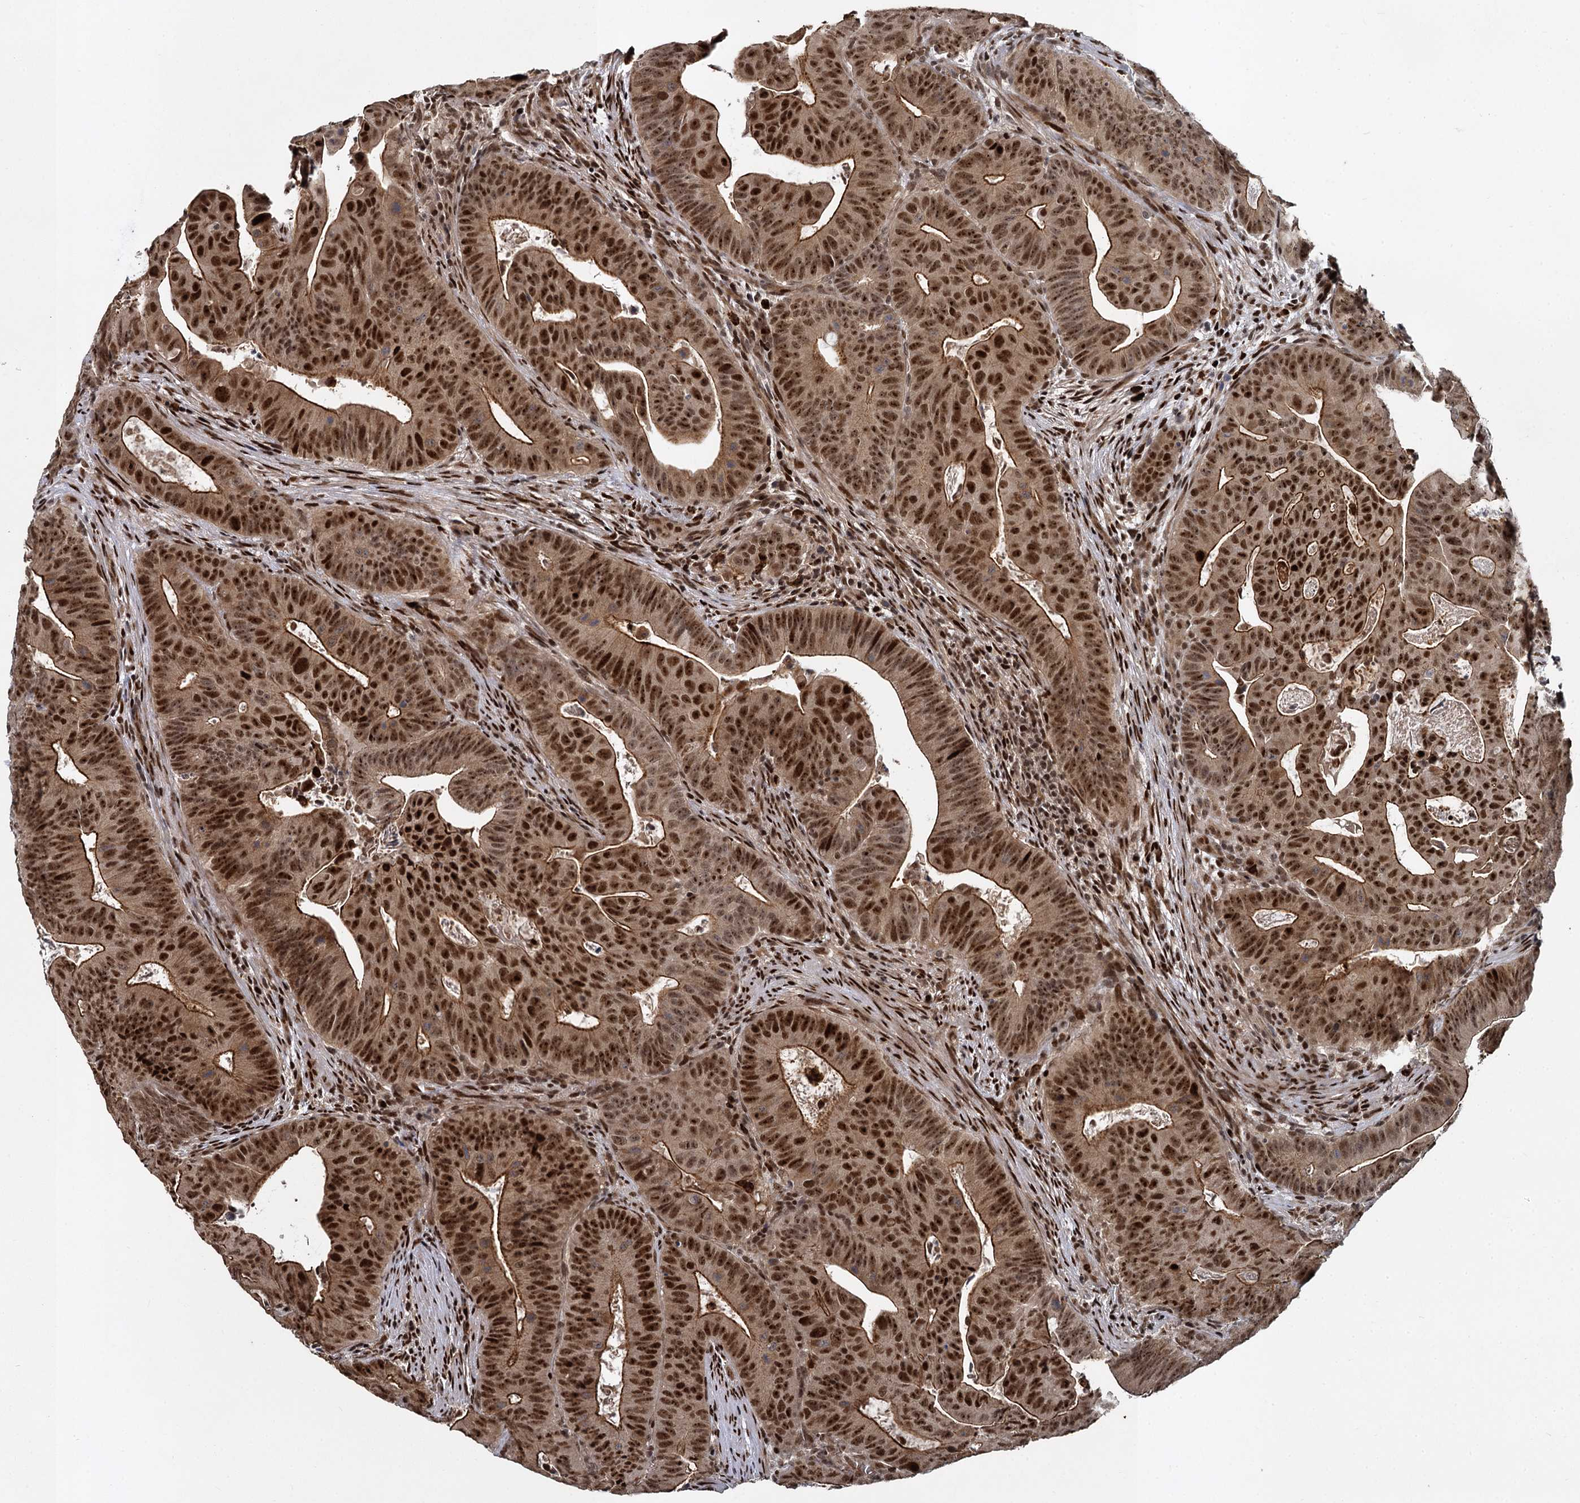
{"staining": {"intensity": "strong", "quantity": ">75%", "location": "cytoplasmic/membranous,nuclear"}, "tissue": "colorectal cancer", "cell_type": "Tumor cells", "image_type": "cancer", "snomed": [{"axis": "morphology", "description": "Adenocarcinoma, NOS"}, {"axis": "topography", "description": "Rectum"}], "caption": "Adenocarcinoma (colorectal) tissue demonstrates strong cytoplasmic/membranous and nuclear staining in about >75% of tumor cells", "gene": "ANKRD49", "patient": {"sex": "female", "age": 75}}